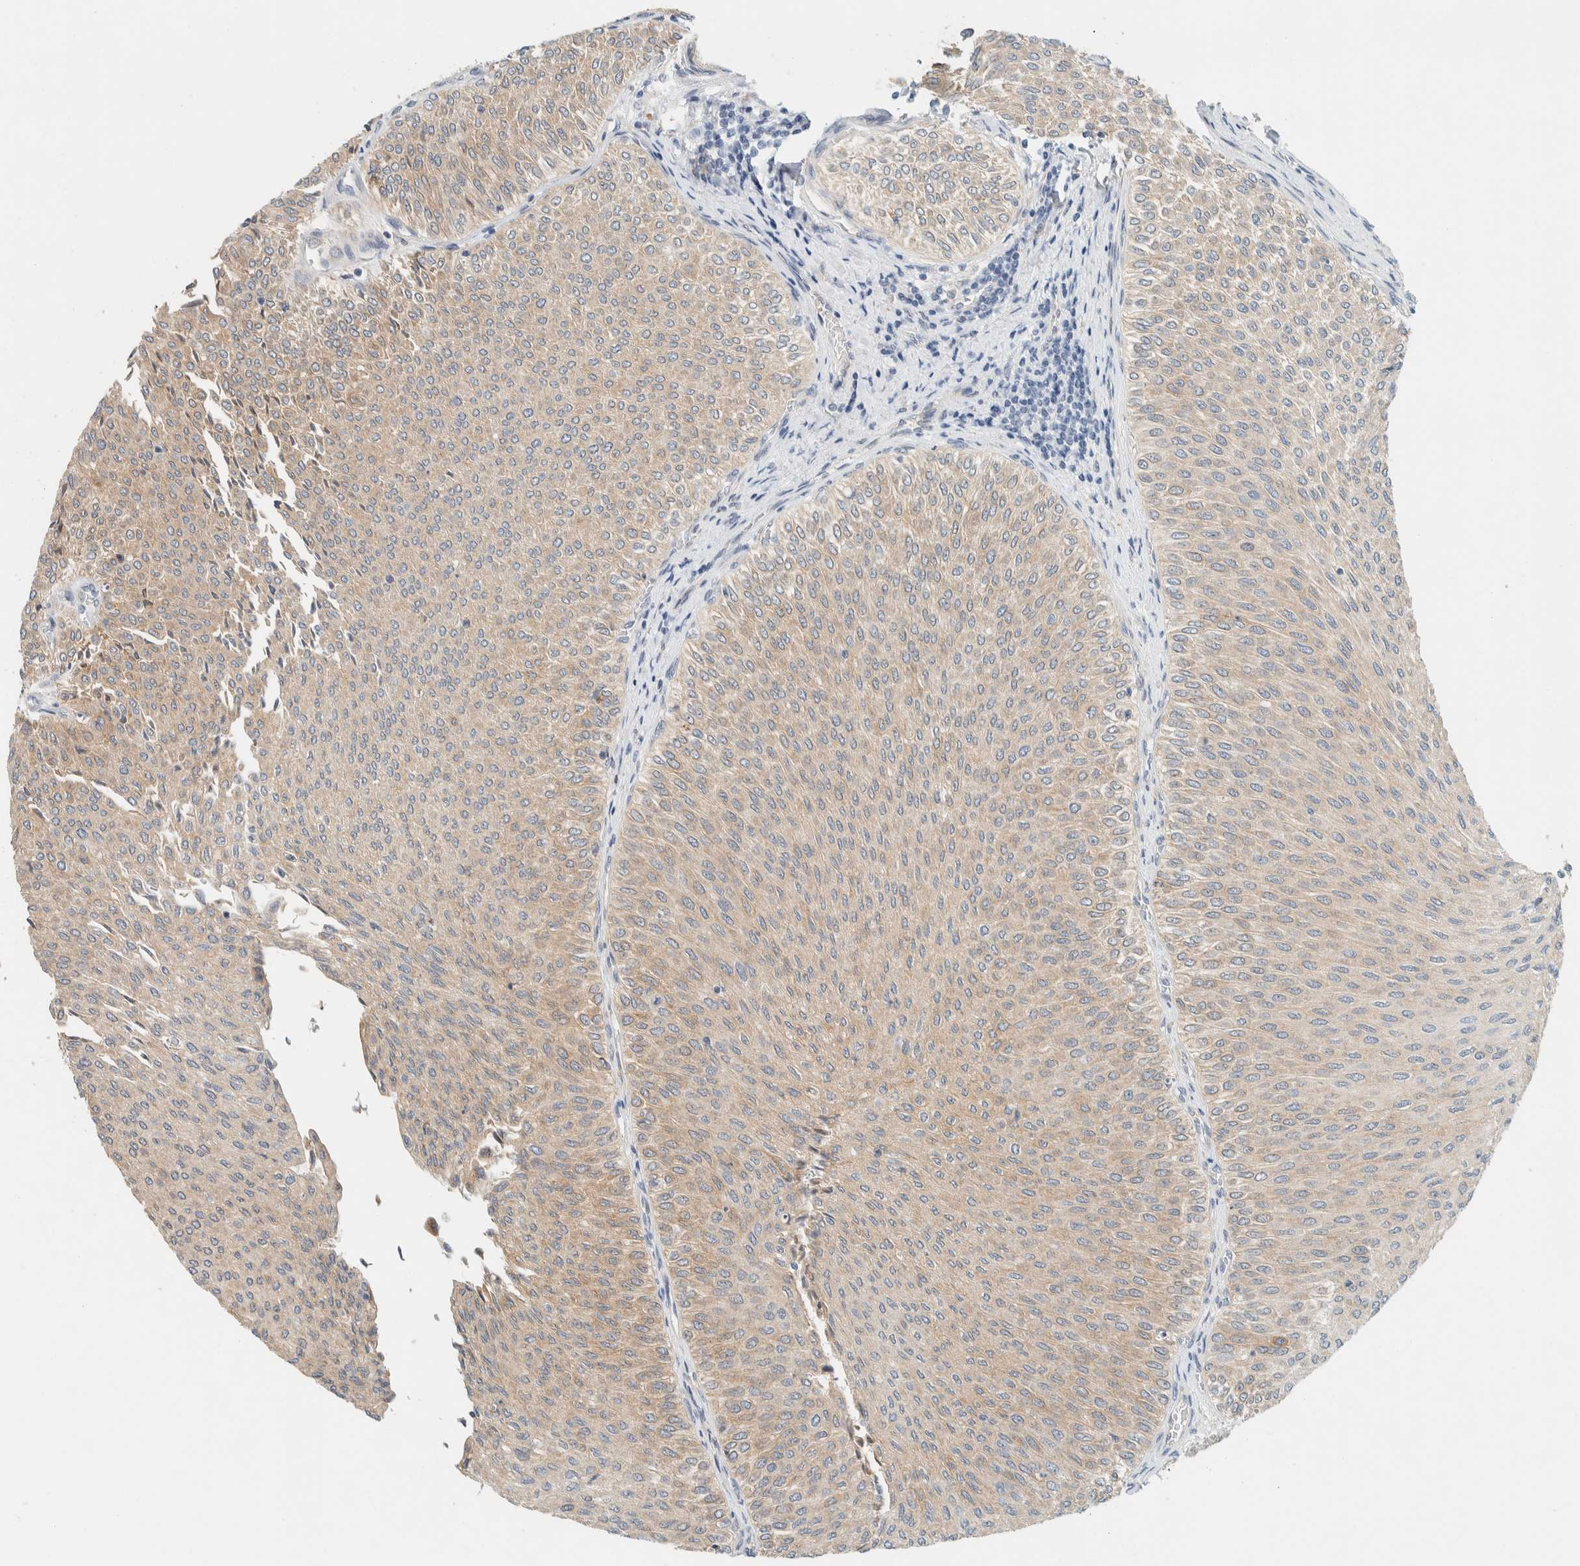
{"staining": {"intensity": "weak", "quantity": ">75%", "location": "cytoplasmic/membranous"}, "tissue": "urothelial cancer", "cell_type": "Tumor cells", "image_type": "cancer", "snomed": [{"axis": "morphology", "description": "Urothelial carcinoma, Low grade"}, {"axis": "topography", "description": "Urinary bladder"}], "caption": "A high-resolution histopathology image shows immunohistochemistry (IHC) staining of urothelial cancer, which demonstrates weak cytoplasmic/membranous positivity in about >75% of tumor cells.", "gene": "SUMF2", "patient": {"sex": "male", "age": 78}}